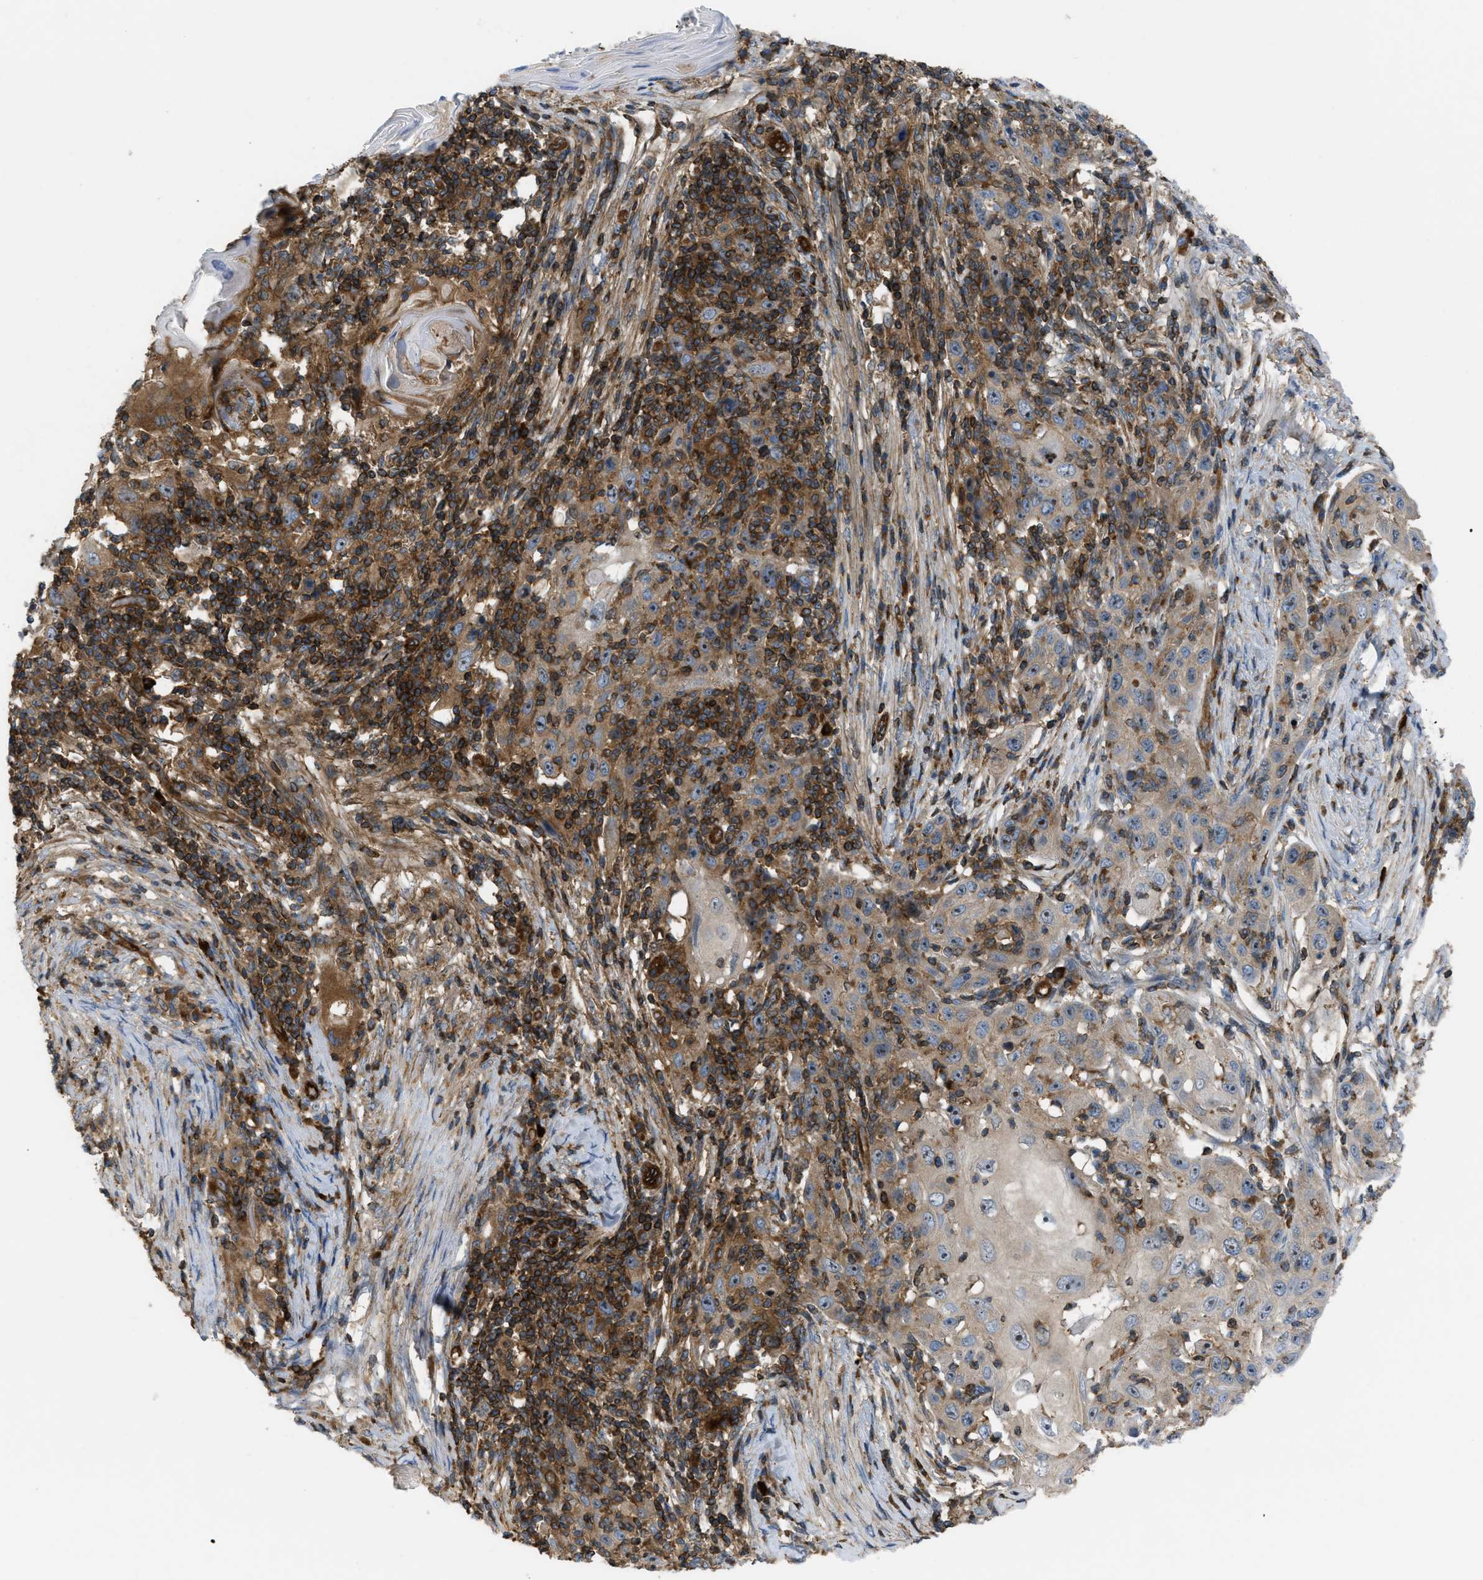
{"staining": {"intensity": "weak", "quantity": ">75%", "location": "cytoplasmic/membranous"}, "tissue": "skin cancer", "cell_type": "Tumor cells", "image_type": "cancer", "snomed": [{"axis": "morphology", "description": "Squamous cell carcinoma, NOS"}, {"axis": "topography", "description": "Skin"}], "caption": "A low amount of weak cytoplasmic/membranous staining is appreciated in approximately >75% of tumor cells in squamous cell carcinoma (skin) tissue. (IHC, brightfield microscopy, high magnification).", "gene": "ATP2A3", "patient": {"sex": "female", "age": 88}}